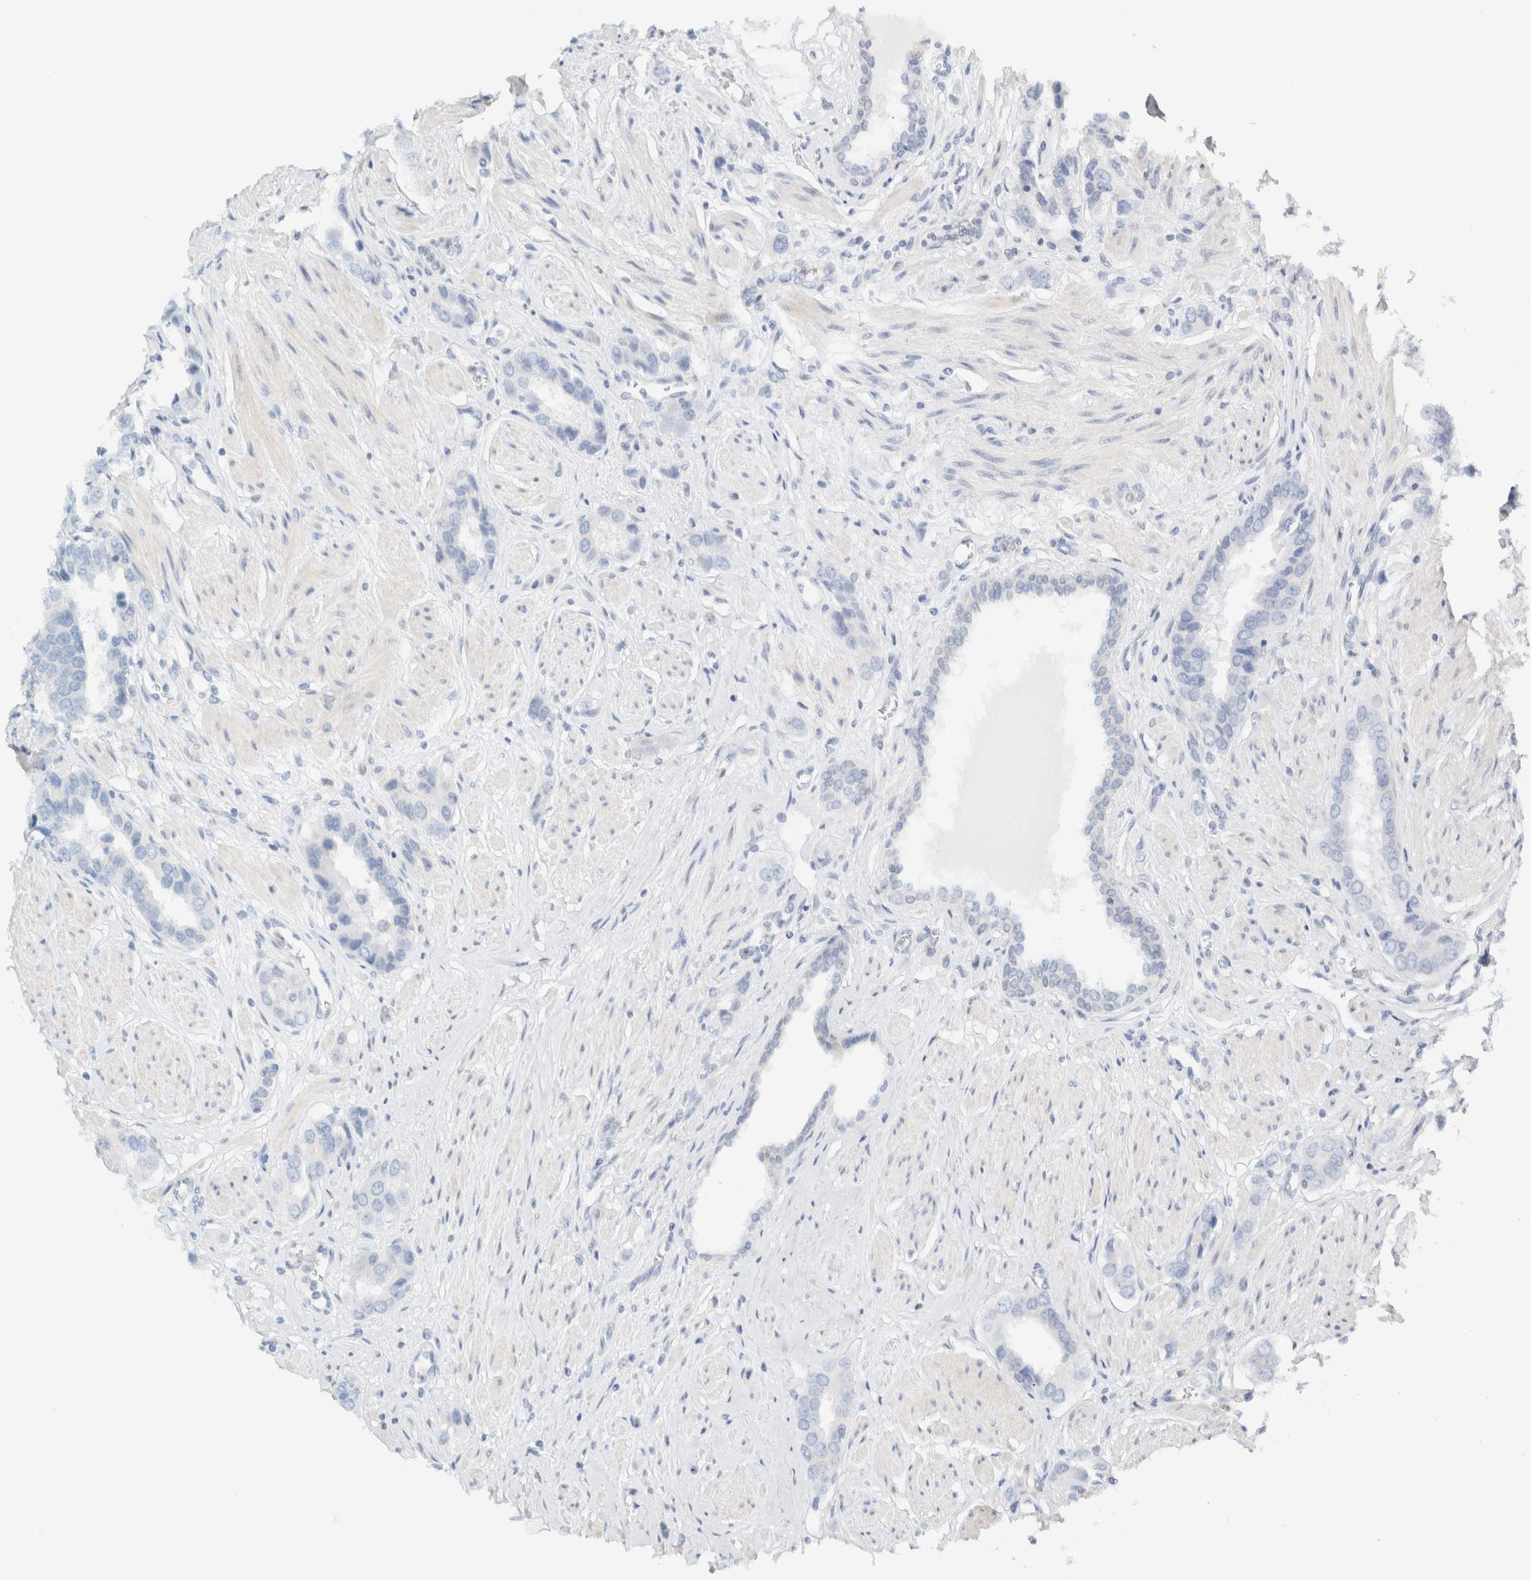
{"staining": {"intensity": "negative", "quantity": "none", "location": "none"}, "tissue": "prostate cancer", "cell_type": "Tumor cells", "image_type": "cancer", "snomed": [{"axis": "morphology", "description": "Adenocarcinoma, High grade"}, {"axis": "topography", "description": "Prostate"}], "caption": "DAB immunohistochemical staining of prostate cancer (adenocarcinoma (high-grade)) shows no significant positivity in tumor cells.", "gene": "NDE1", "patient": {"sex": "male", "age": 52}}